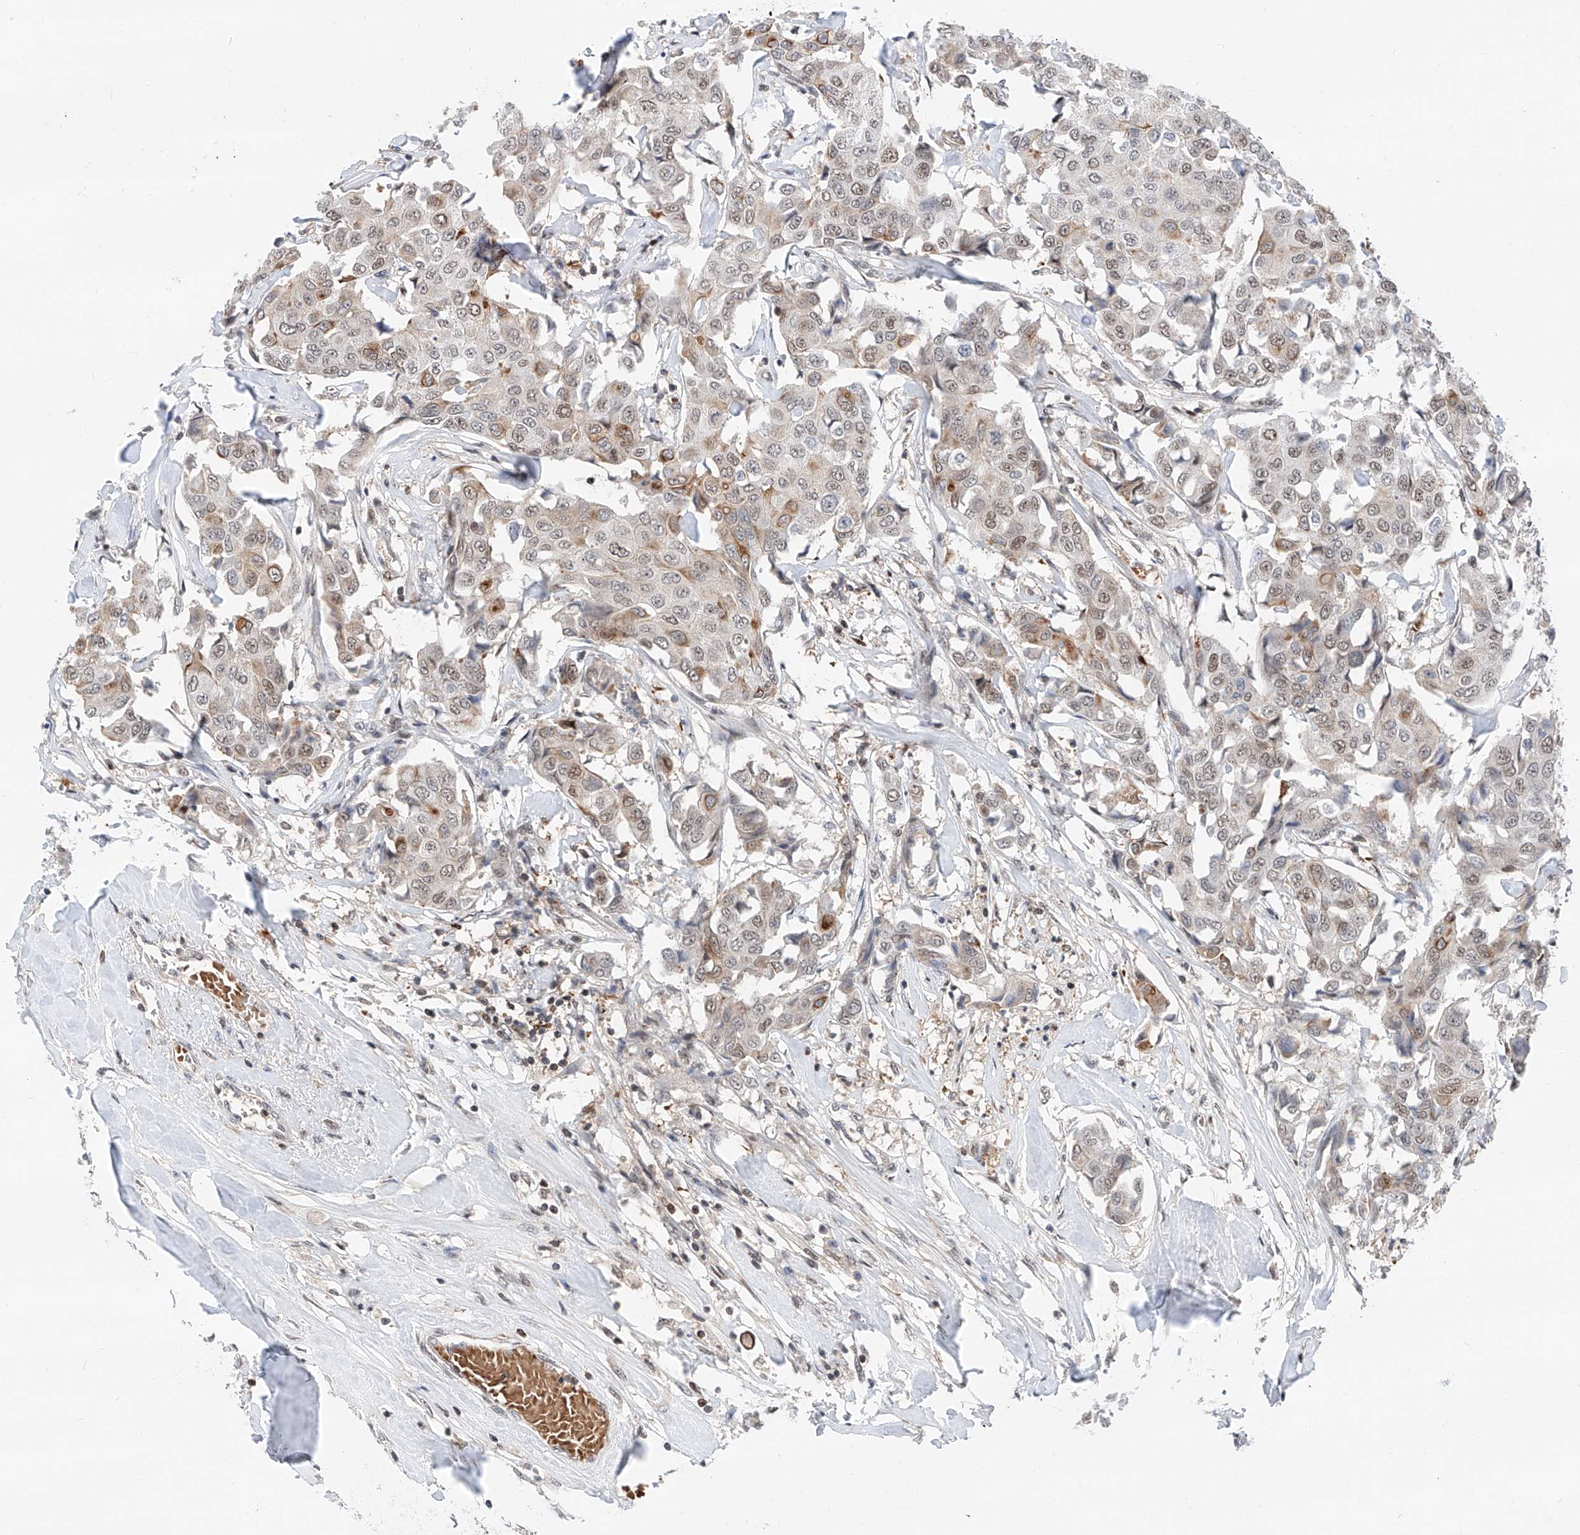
{"staining": {"intensity": "moderate", "quantity": "<25%", "location": "cytoplasmic/membranous"}, "tissue": "breast cancer", "cell_type": "Tumor cells", "image_type": "cancer", "snomed": [{"axis": "morphology", "description": "Duct carcinoma"}, {"axis": "topography", "description": "Breast"}], "caption": "Approximately <25% of tumor cells in intraductal carcinoma (breast) reveal moderate cytoplasmic/membranous protein positivity as visualized by brown immunohistochemical staining.", "gene": "SNRNP200", "patient": {"sex": "female", "age": 80}}